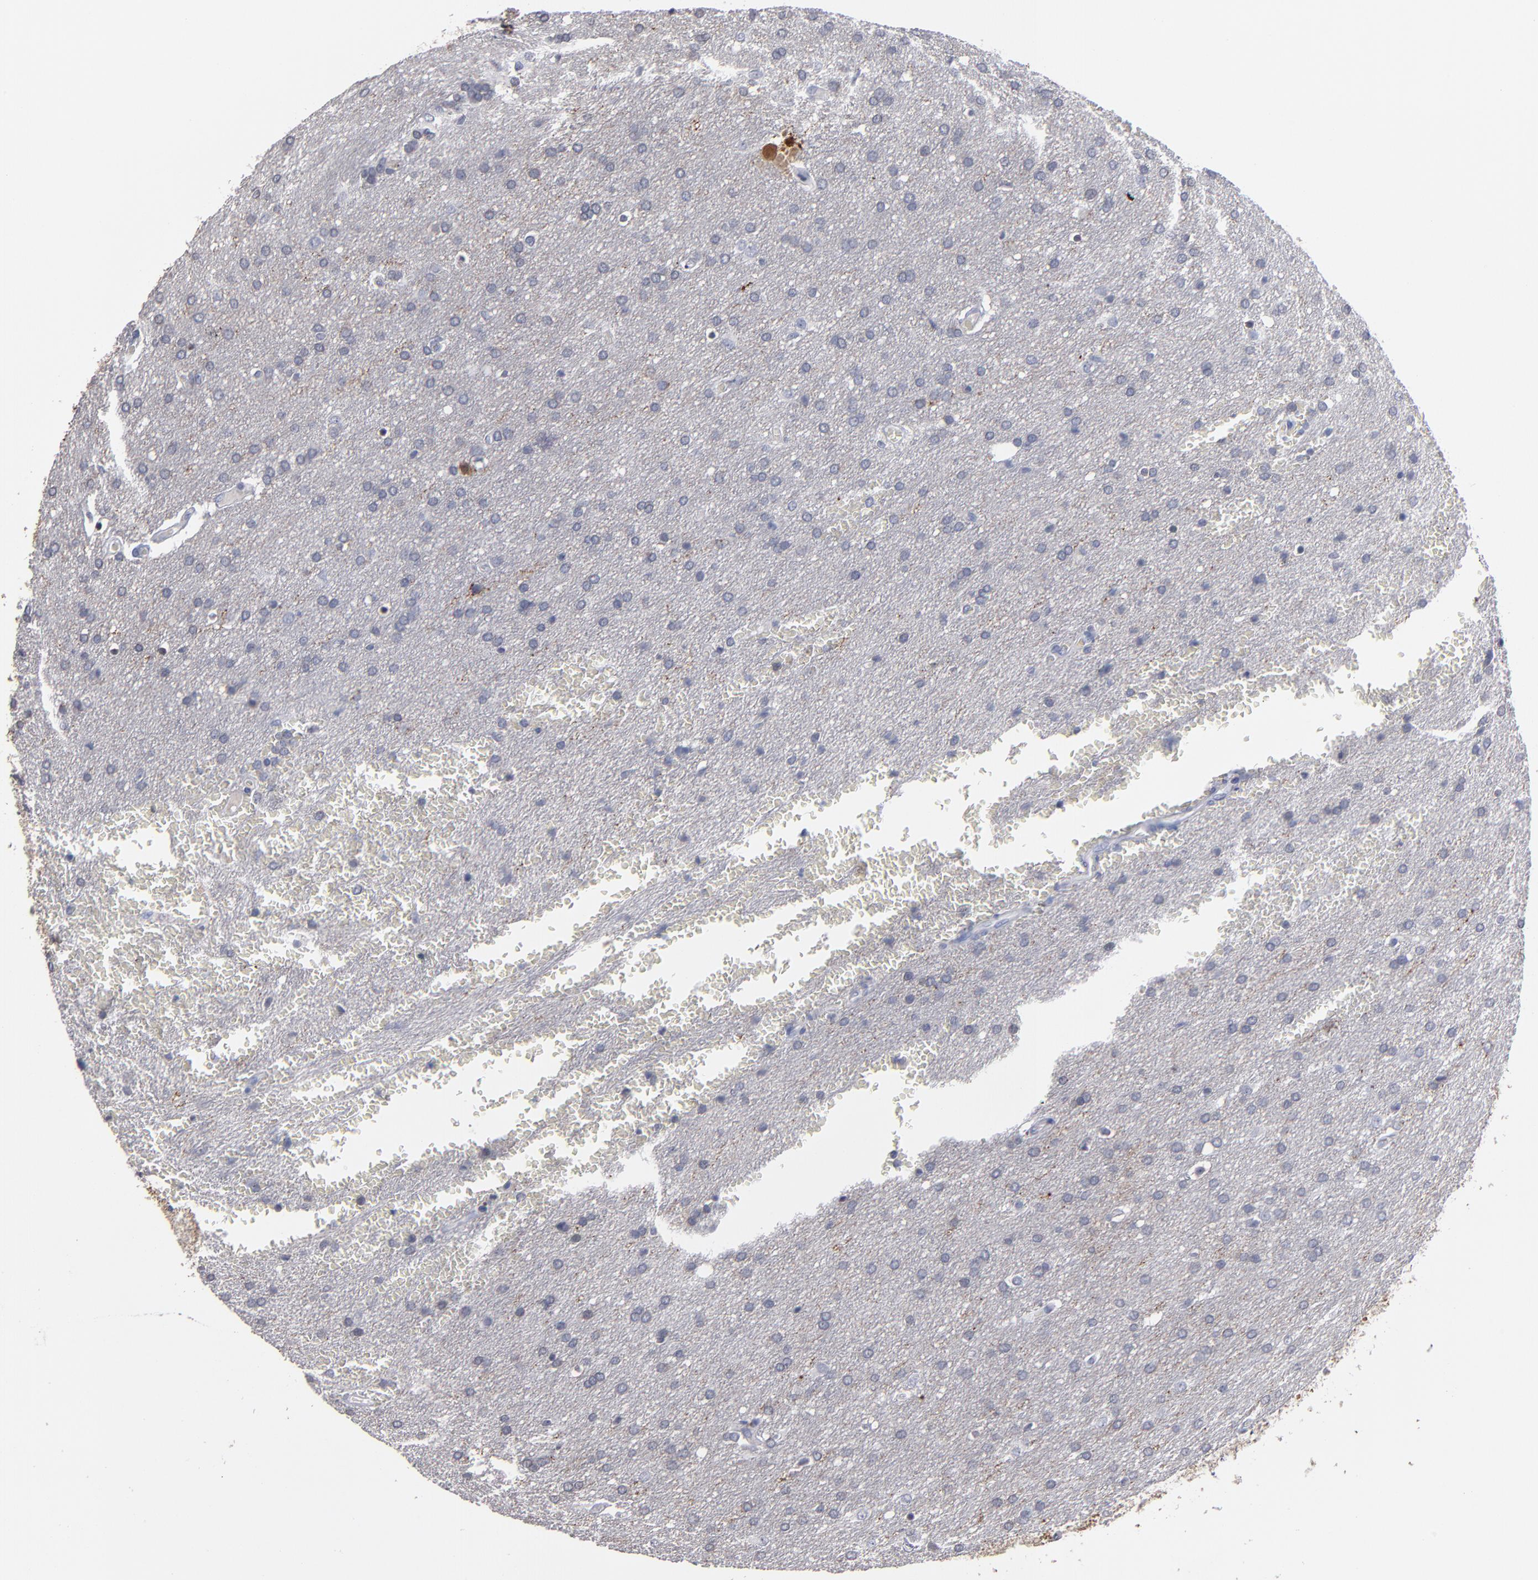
{"staining": {"intensity": "negative", "quantity": "none", "location": "none"}, "tissue": "glioma", "cell_type": "Tumor cells", "image_type": "cancer", "snomed": [{"axis": "morphology", "description": "Glioma, malignant, Low grade"}, {"axis": "topography", "description": "Brain"}], "caption": "Immunohistochemistry of human glioma shows no positivity in tumor cells.", "gene": "RPH3A", "patient": {"sex": "female", "age": 32}}